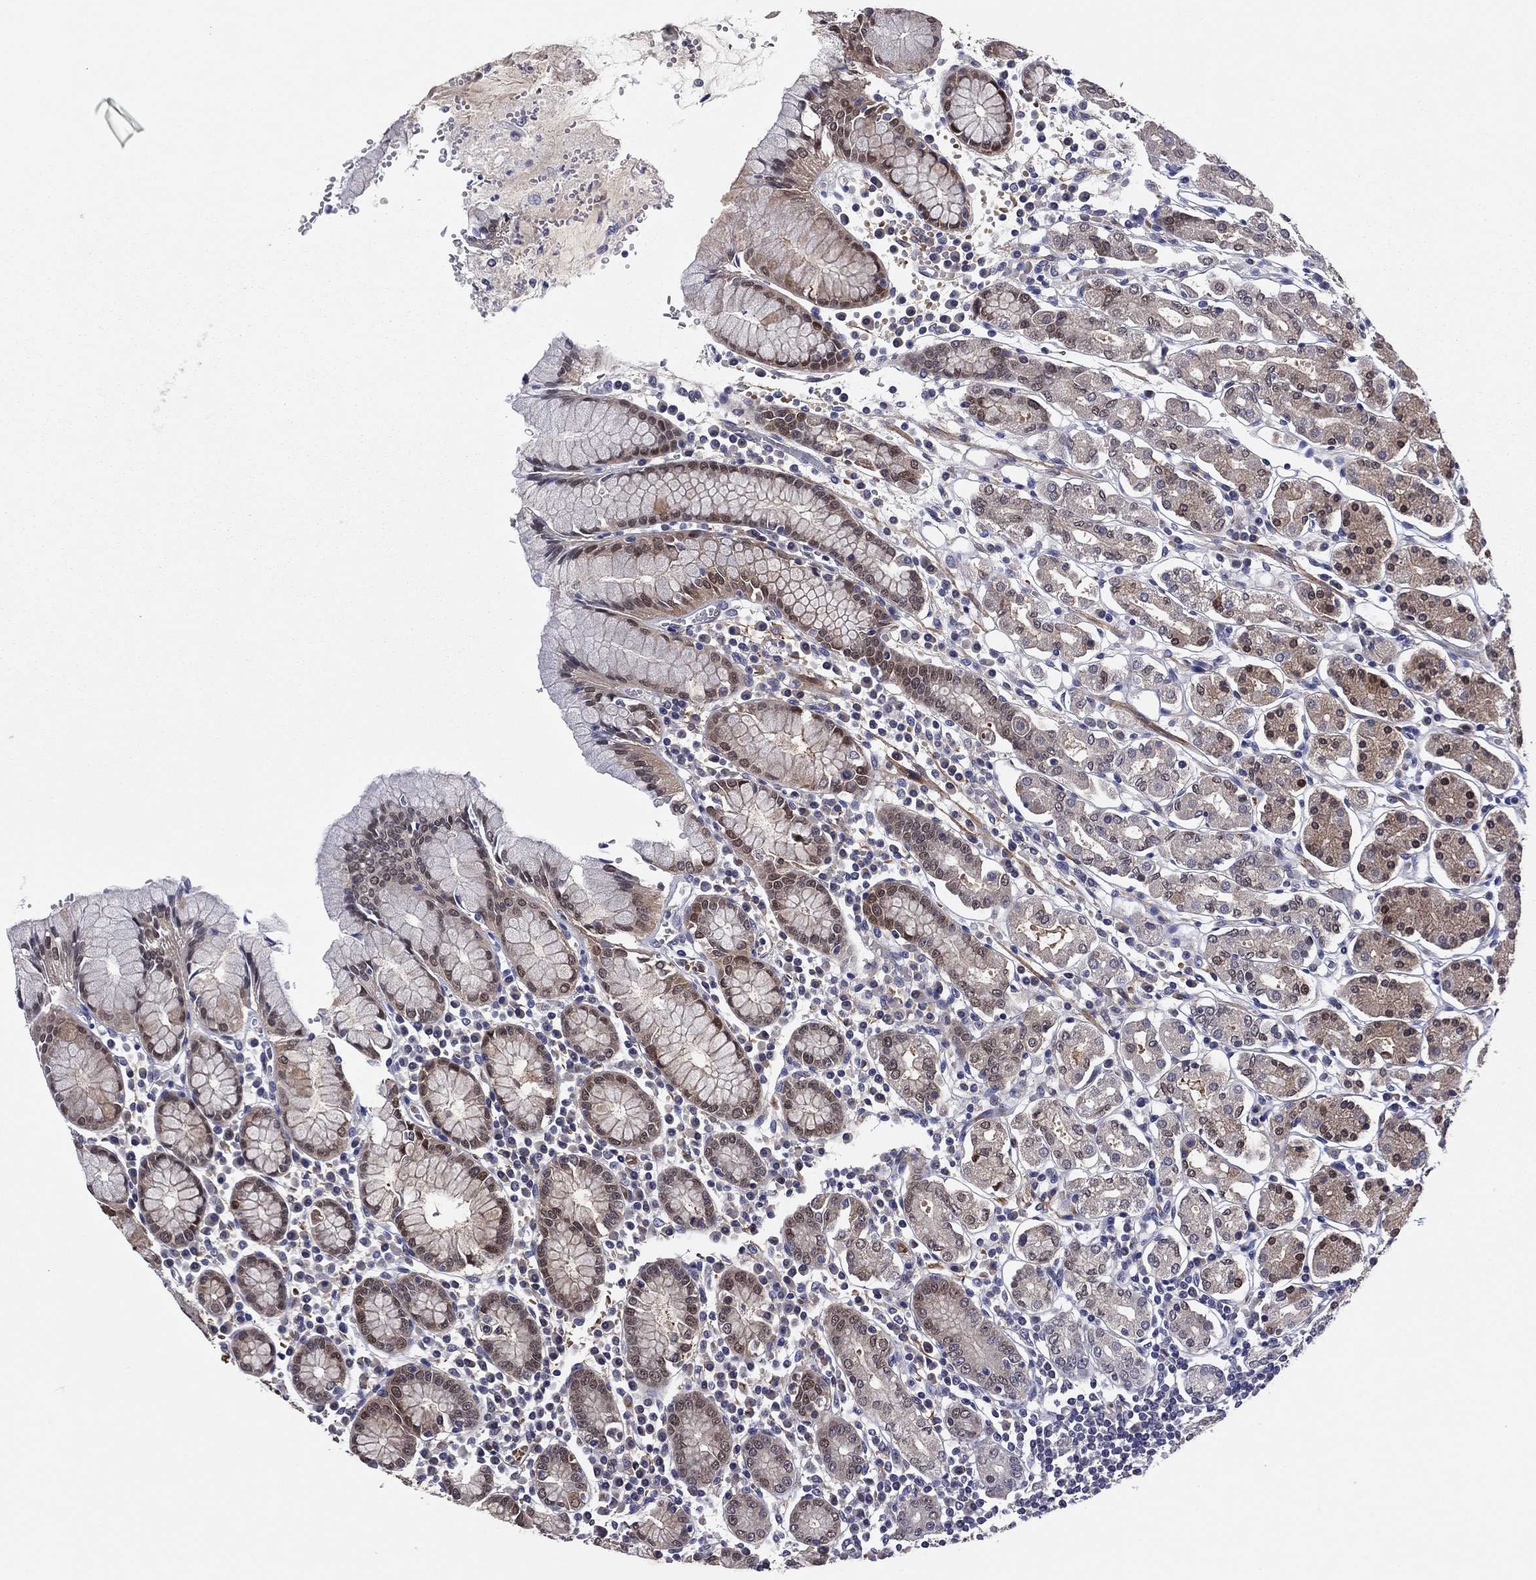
{"staining": {"intensity": "moderate", "quantity": "<25%", "location": "nuclear"}, "tissue": "stomach", "cell_type": "Glandular cells", "image_type": "normal", "snomed": [{"axis": "morphology", "description": "Normal tissue, NOS"}, {"axis": "topography", "description": "Stomach, upper"}, {"axis": "topography", "description": "Stomach"}], "caption": "Immunohistochemistry (IHC) image of normal stomach: human stomach stained using IHC demonstrates low levels of moderate protein expression localized specifically in the nuclear of glandular cells, appearing as a nuclear brown color.", "gene": "REXO5", "patient": {"sex": "male", "age": 62}}